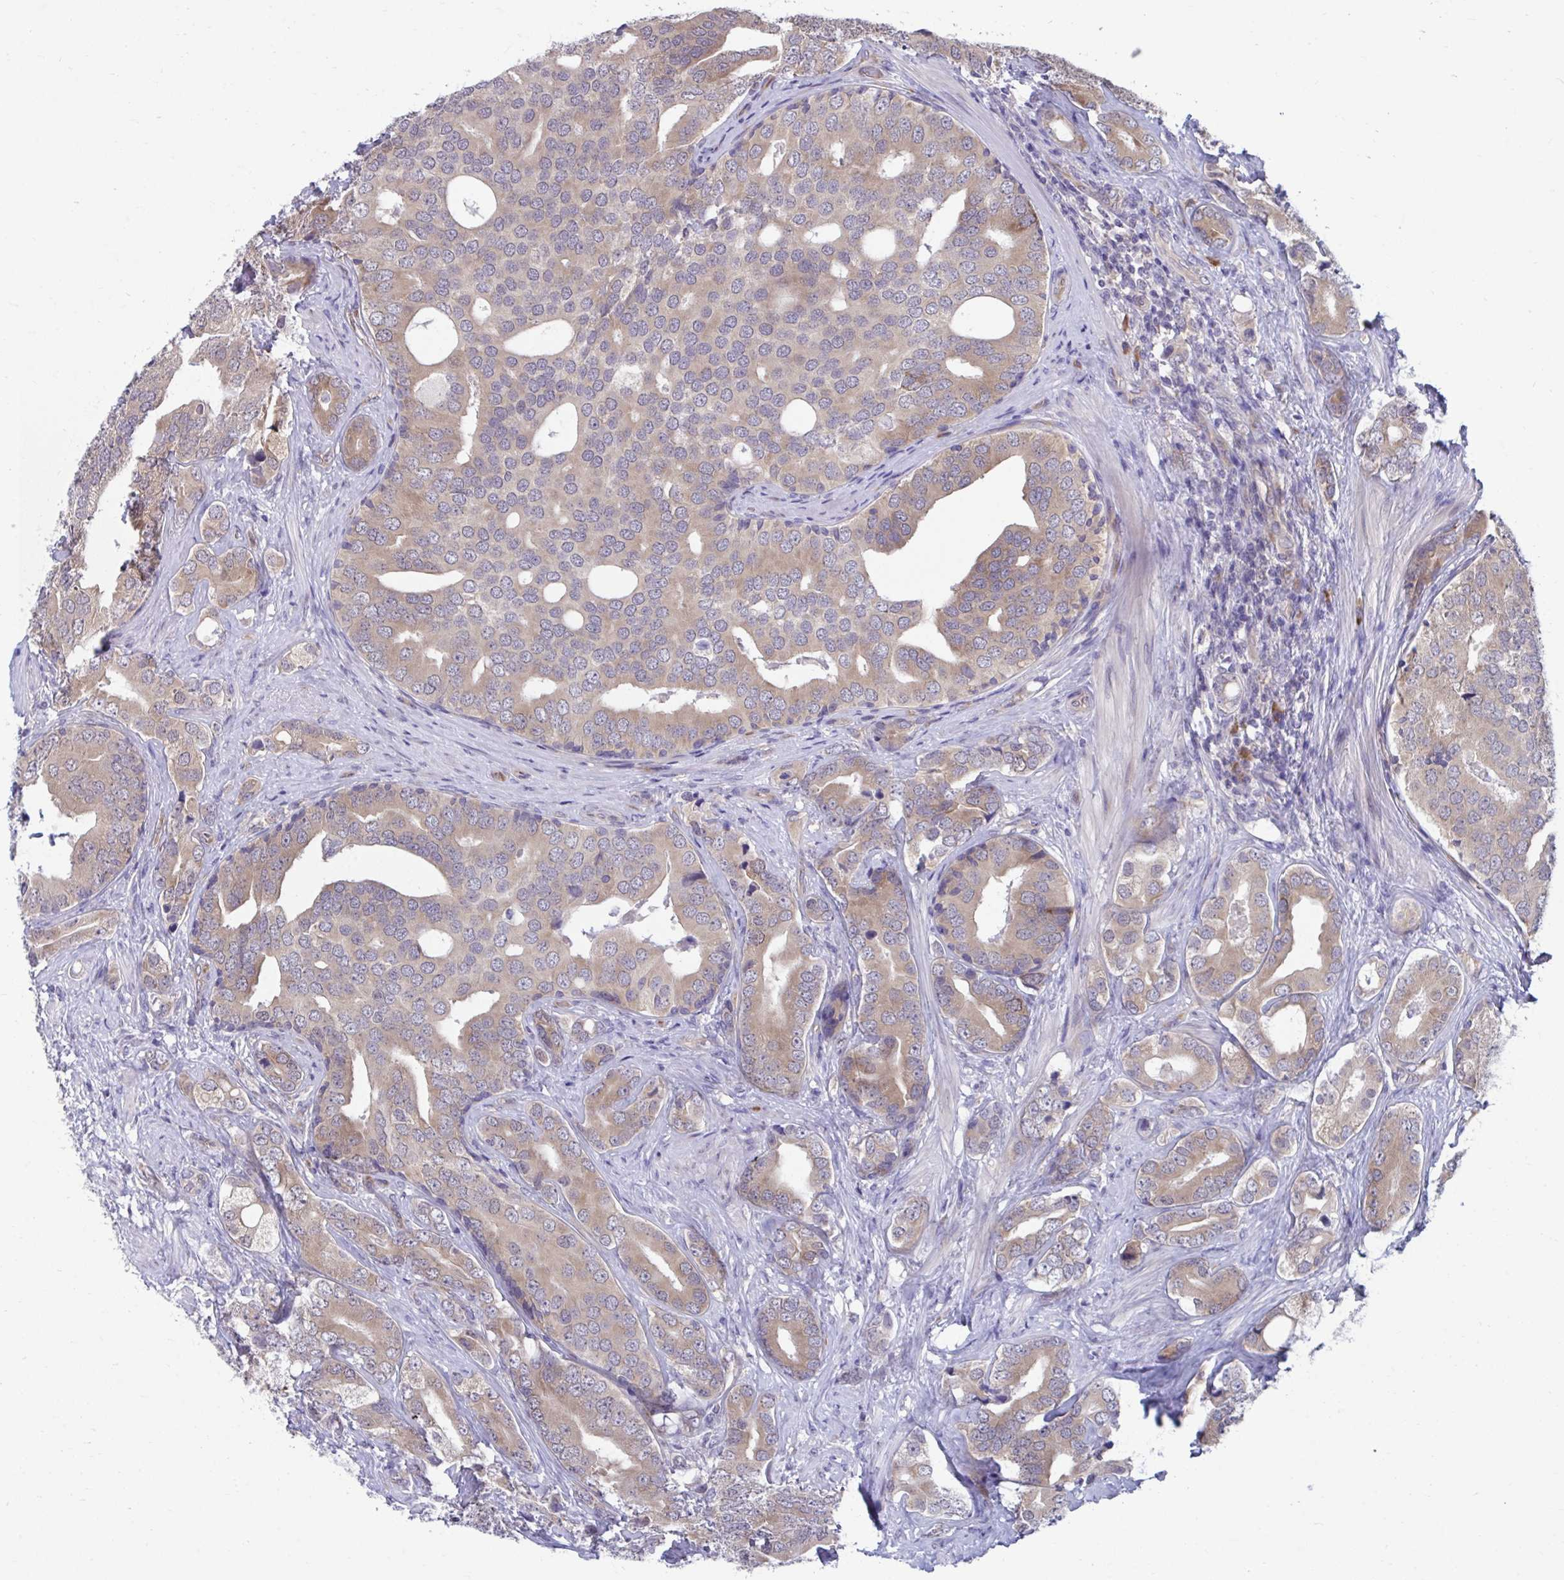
{"staining": {"intensity": "weak", "quantity": "25%-75%", "location": "cytoplasmic/membranous"}, "tissue": "prostate cancer", "cell_type": "Tumor cells", "image_type": "cancer", "snomed": [{"axis": "morphology", "description": "Adenocarcinoma, High grade"}, {"axis": "topography", "description": "Prostate"}], "caption": "This micrograph displays prostate cancer (adenocarcinoma (high-grade)) stained with immunohistochemistry (IHC) to label a protein in brown. The cytoplasmic/membranous of tumor cells show weak positivity for the protein. Nuclei are counter-stained blue.", "gene": "SELENON", "patient": {"sex": "male", "age": 62}}